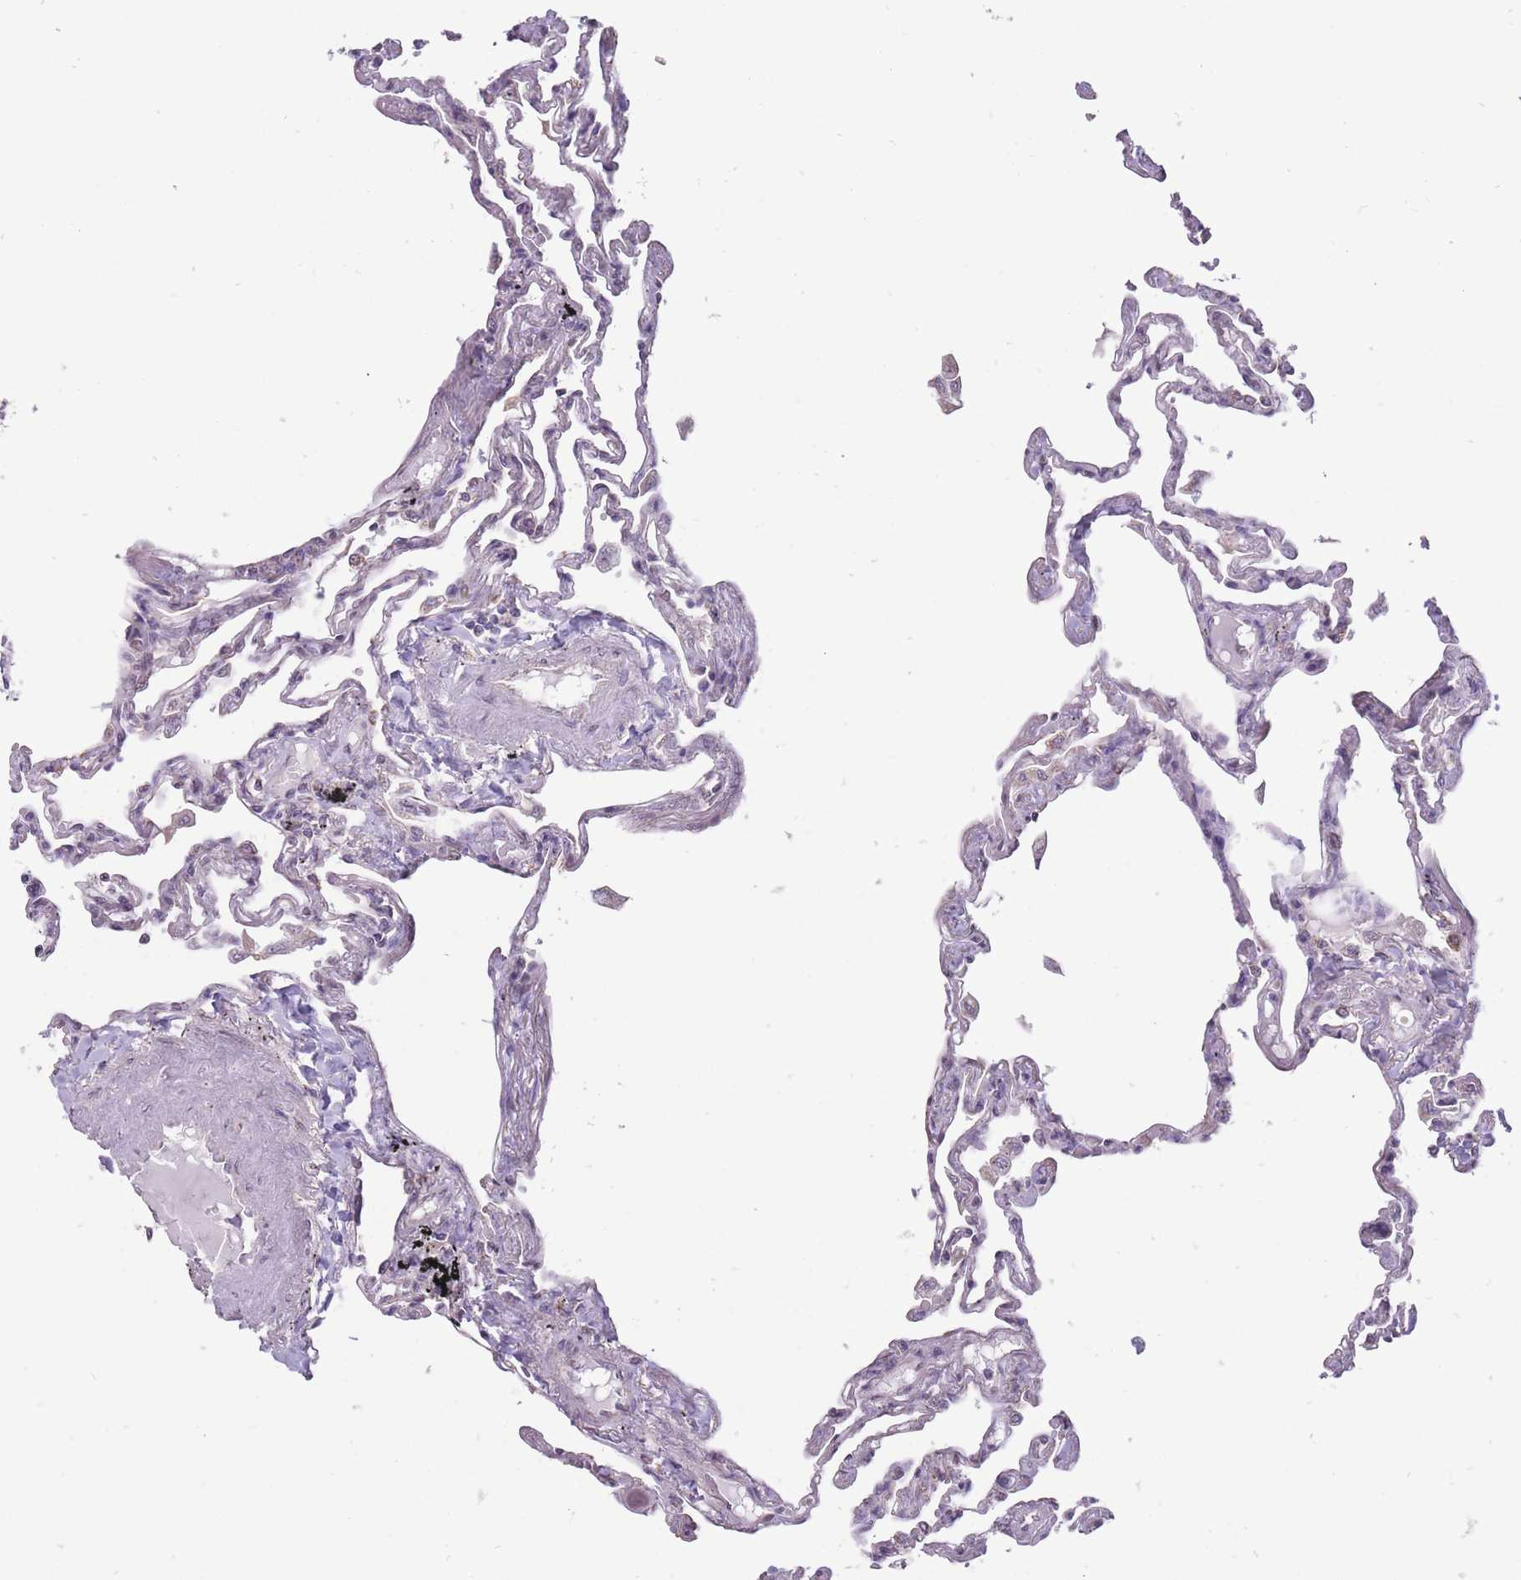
{"staining": {"intensity": "negative", "quantity": "none", "location": "none"}, "tissue": "lung", "cell_type": "Alveolar cells", "image_type": "normal", "snomed": [{"axis": "morphology", "description": "Normal tissue, NOS"}, {"axis": "topography", "description": "Lung"}], "caption": "Immunohistochemistry (IHC) of unremarkable human lung exhibits no expression in alveolar cells.", "gene": "NELL1", "patient": {"sex": "female", "age": 67}}